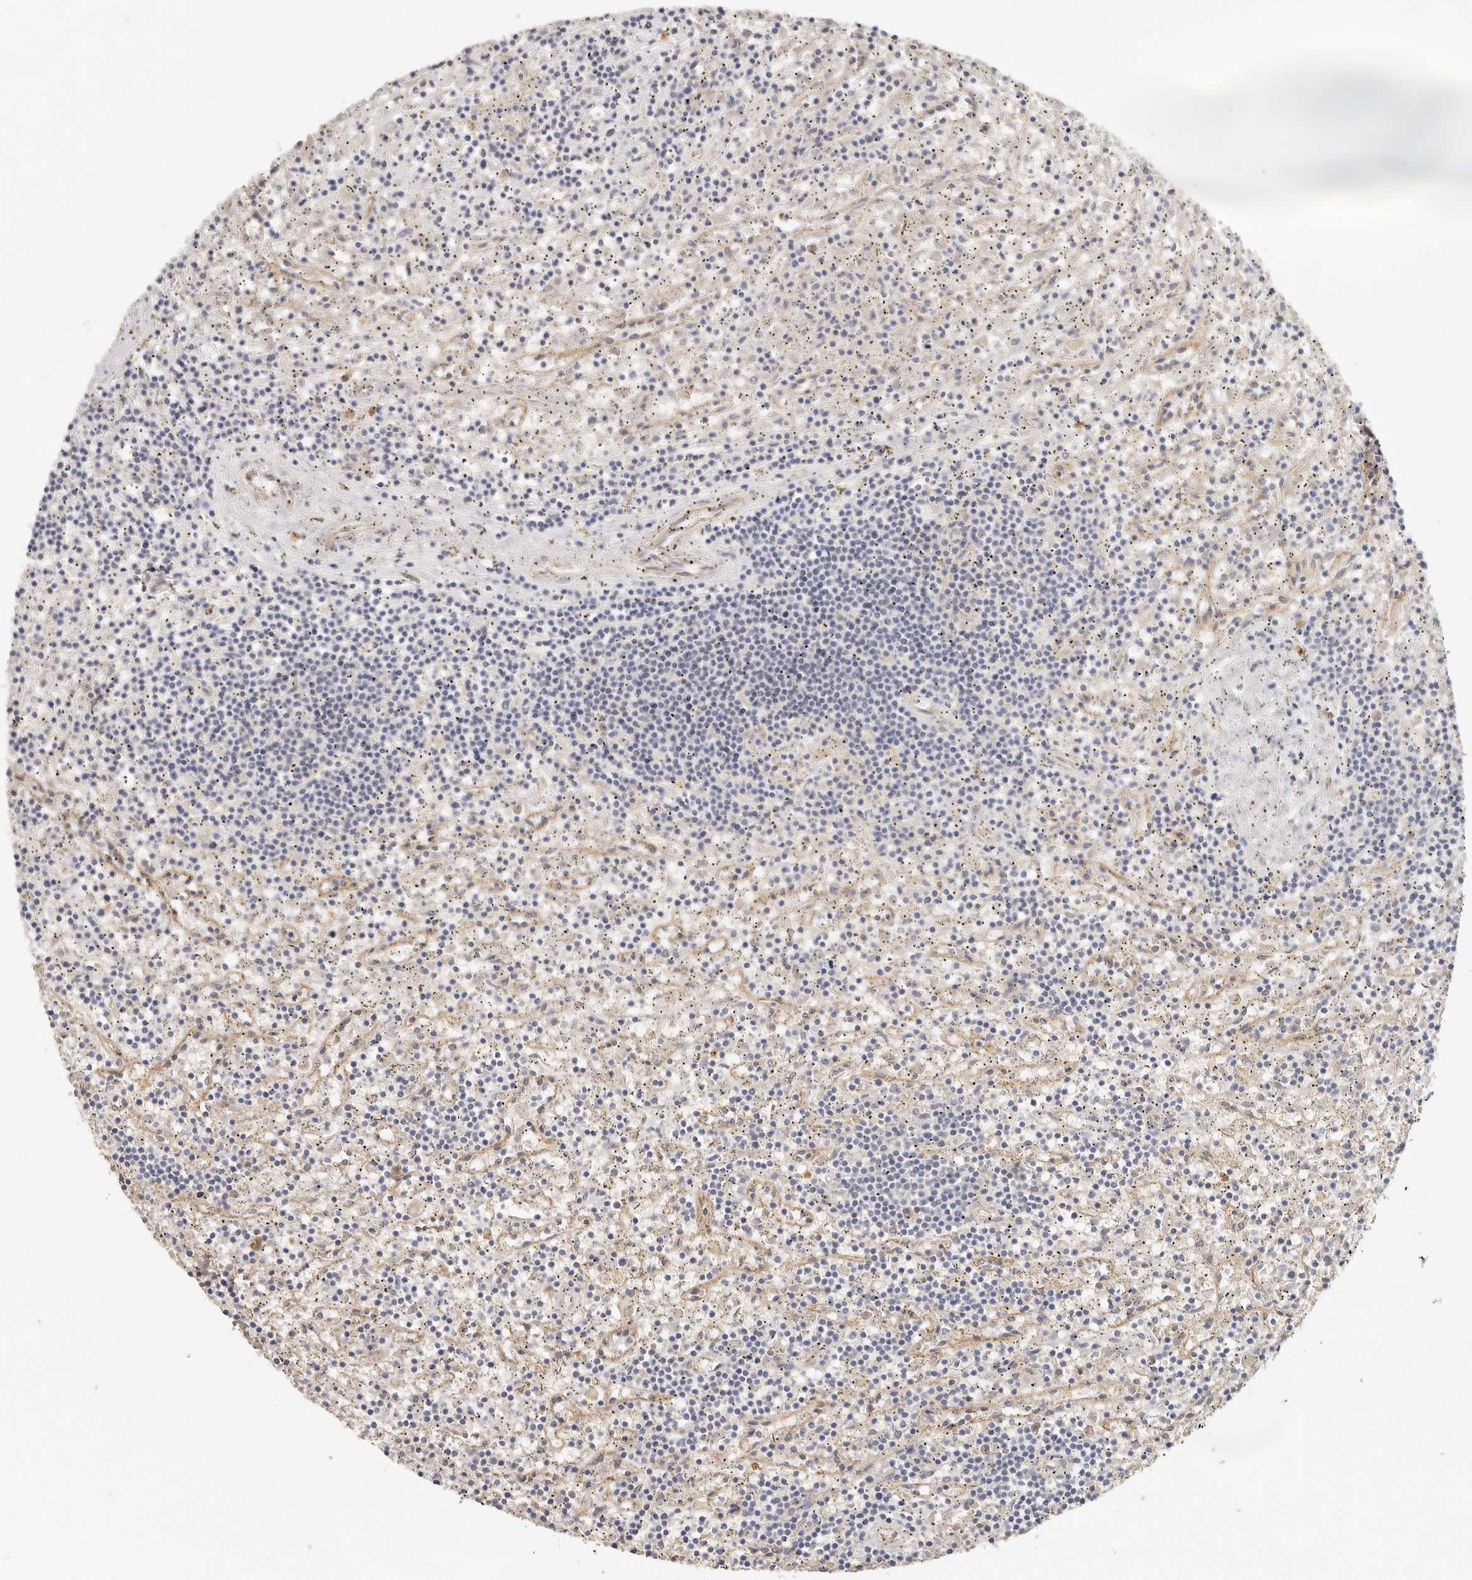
{"staining": {"intensity": "negative", "quantity": "none", "location": "none"}, "tissue": "lymphoma", "cell_type": "Tumor cells", "image_type": "cancer", "snomed": [{"axis": "morphology", "description": "Malignant lymphoma, non-Hodgkin's type, Low grade"}, {"axis": "topography", "description": "Spleen"}], "caption": "DAB (3,3'-diaminobenzidine) immunohistochemical staining of low-grade malignant lymphoma, non-Hodgkin's type exhibits no significant staining in tumor cells.", "gene": "ANXA9", "patient": {"sex": "male", "age": 76}}